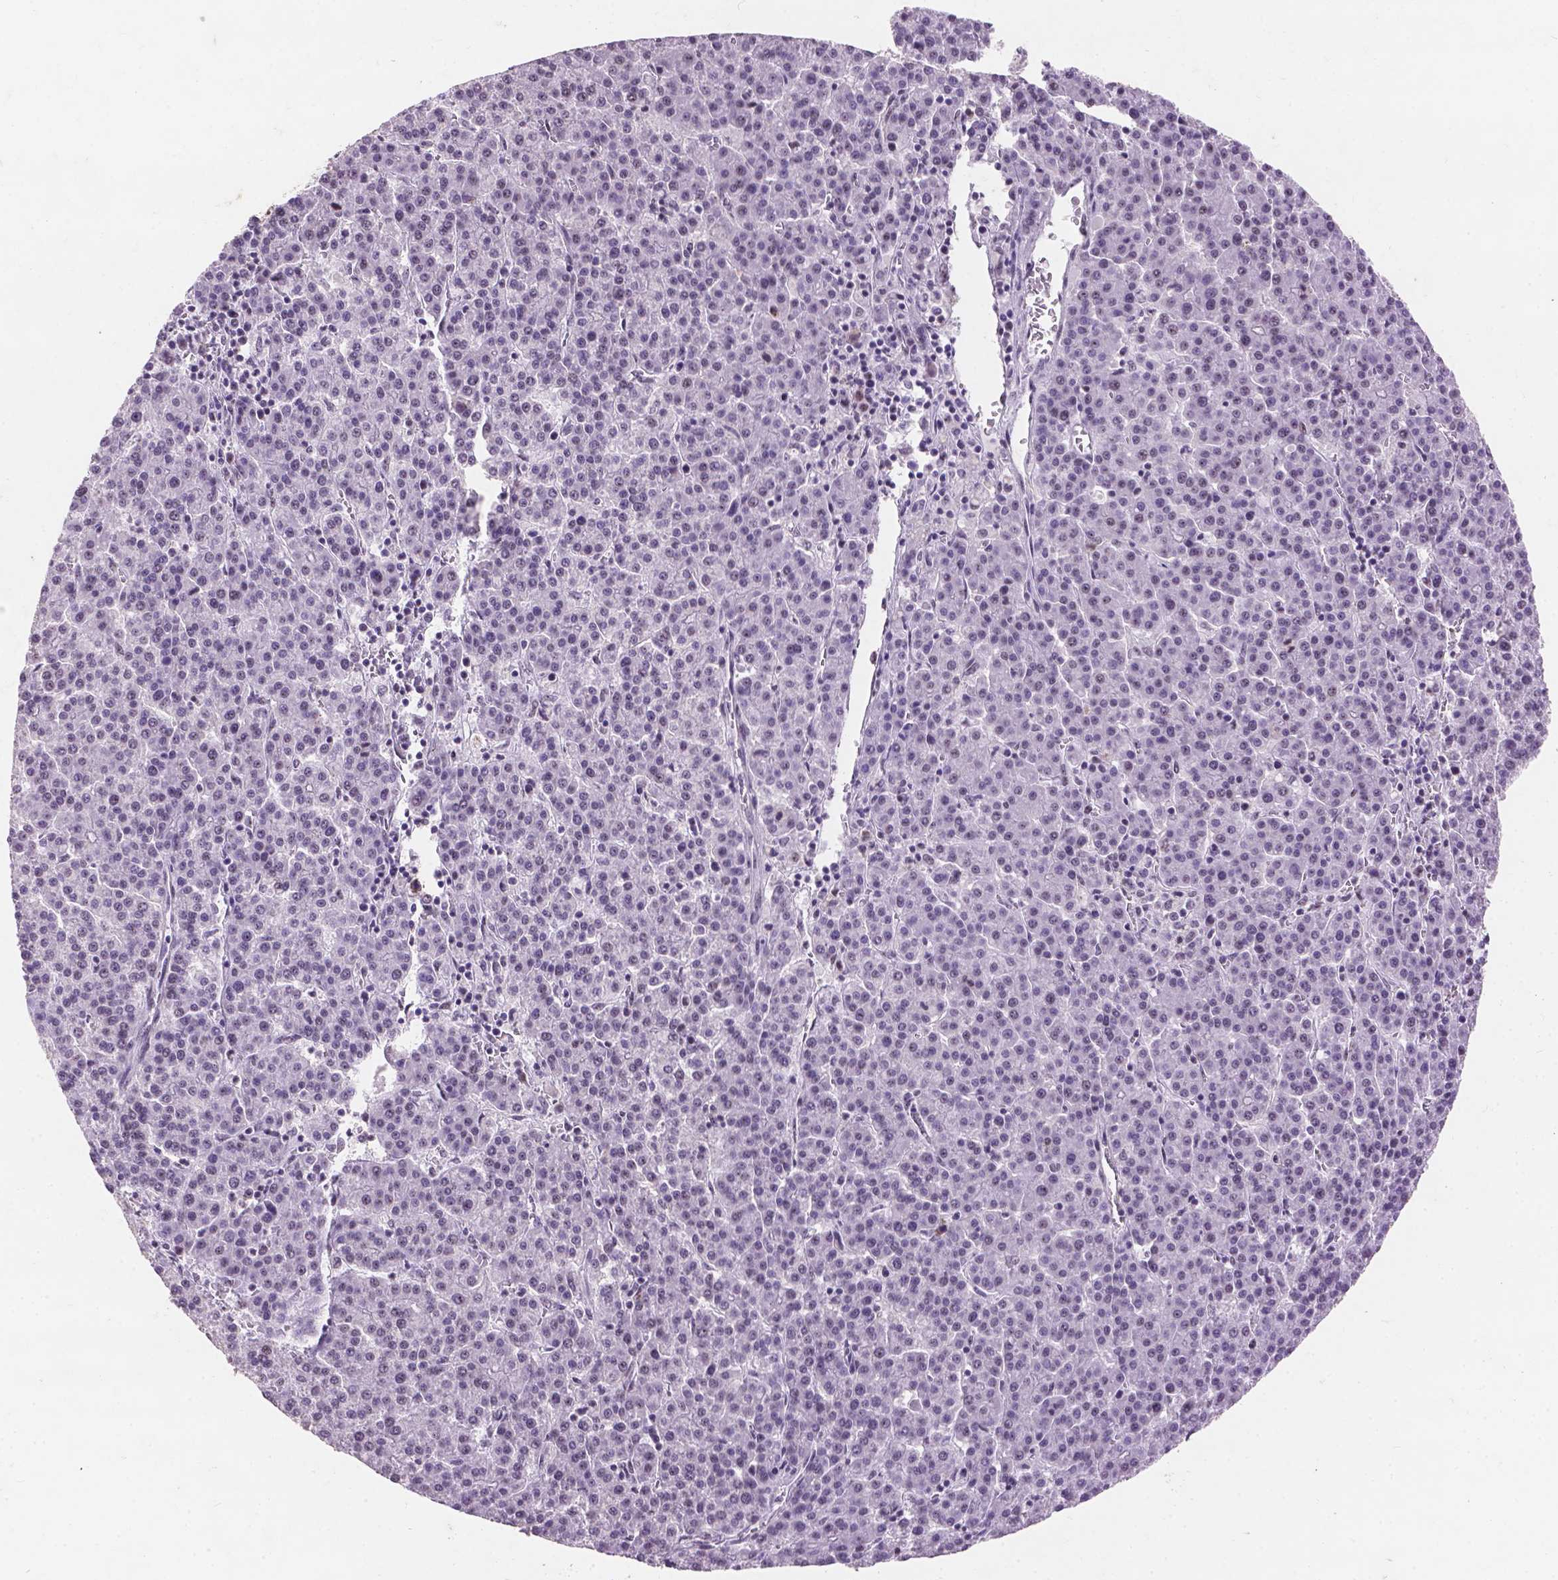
{"staining": {"intensity": "negative", "quantity": "none", "location": "none"}, "tissue": "liver cancer", "cell_type": "Tumor cells", "image_type": "cancer", "snomed": [{"axis": "morphology", "description": "Carcinoma, Hepatocellular, NOS"}, {"axis": "topography", "description": "Liver"}], "caption": "The immunohistochemistry (IHC) photomicrograph has no significant positivity in tumor cells of liver cancer tissue.", "gene": "COIL", "patient": {"sex": "female", "age": 58}}